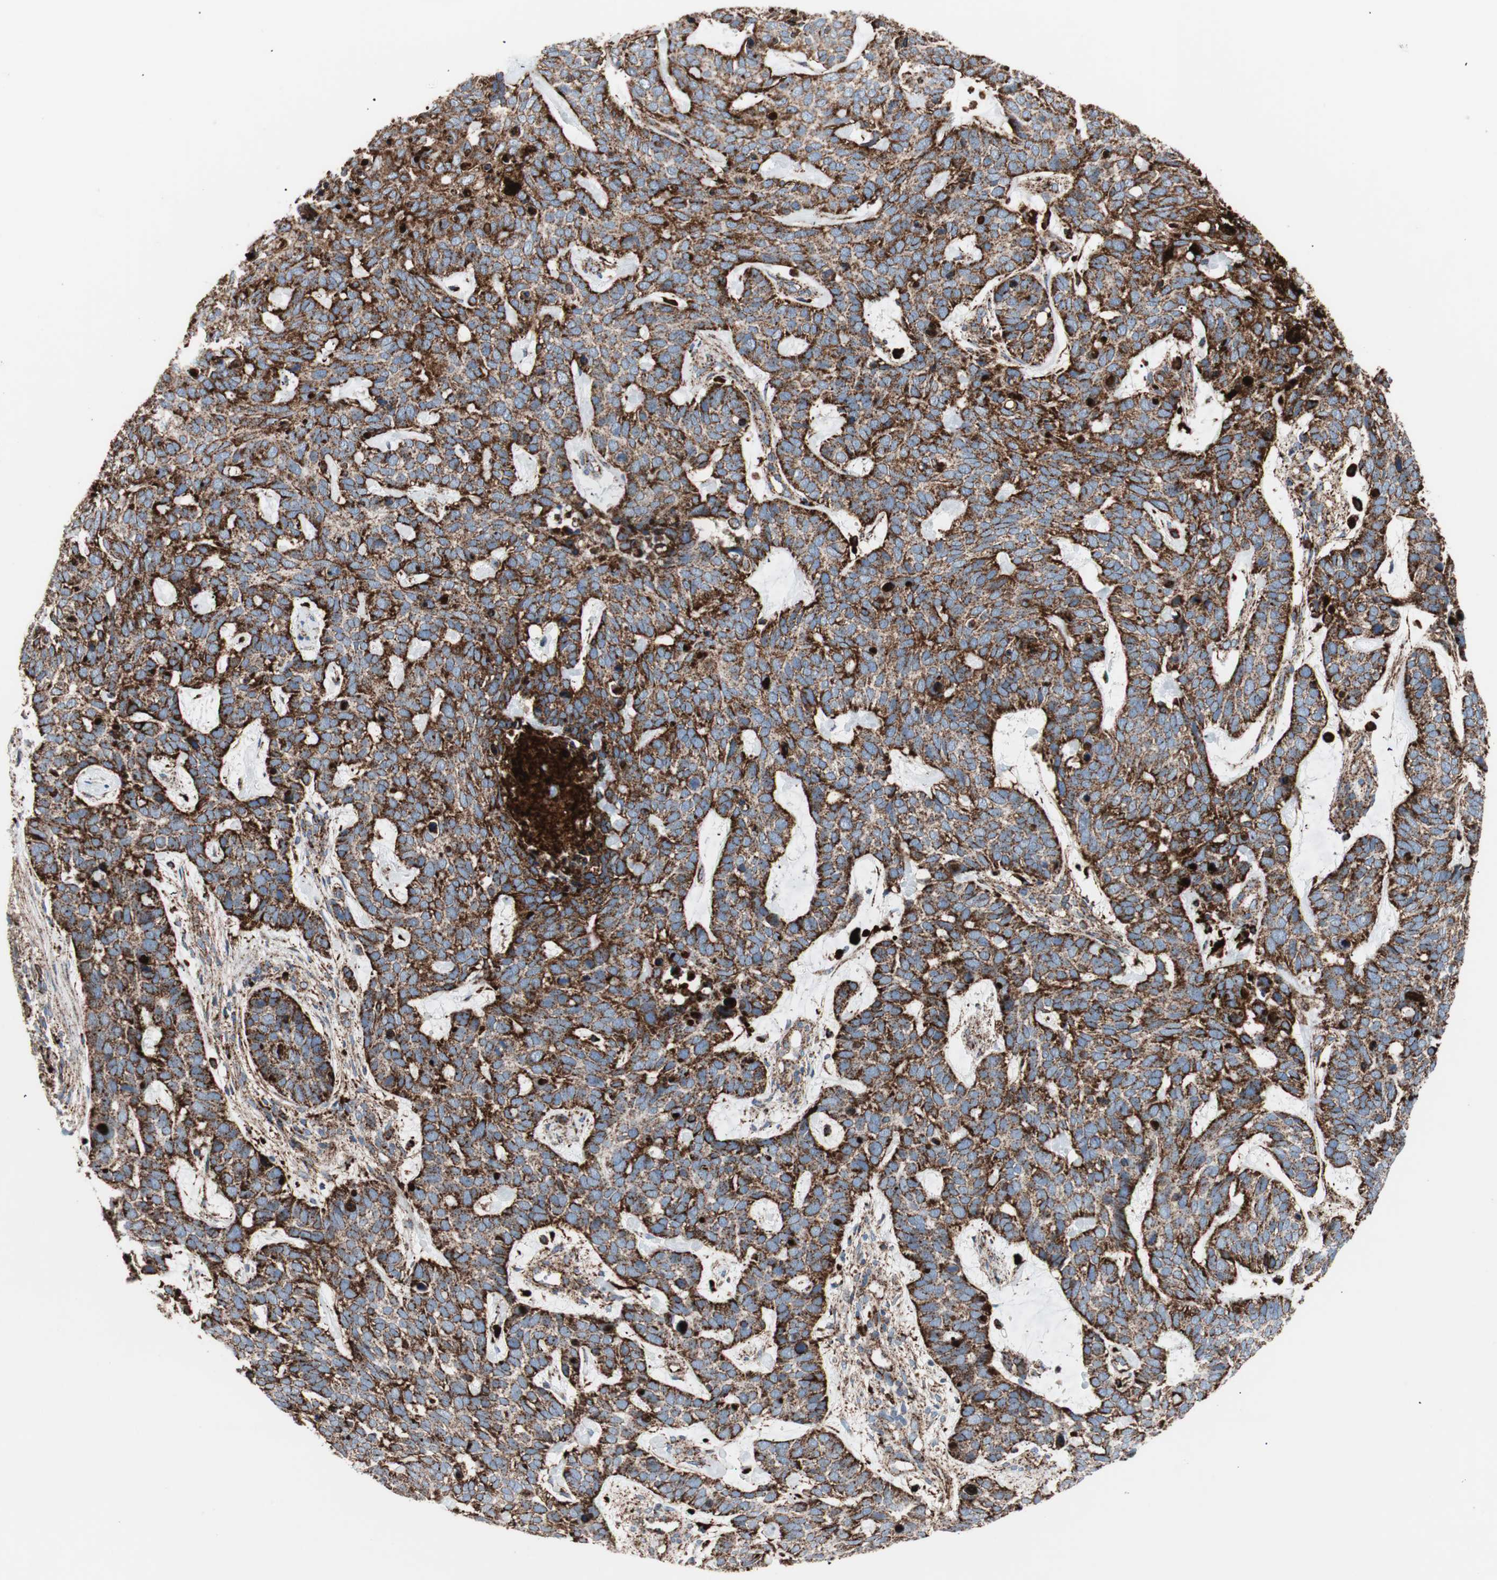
{"staining": {"intensity": "strong", "quantity": ">75%", "location": "cytoplasmic/membranous"}, "tissue": "skin cancer", "cell_type": "Tumor cells", "image_type": "cancer", "snomed": [{"axis": "morphology", "description": "Basal cell carcinoma"}, {"axis": "topography", "description": "Skin"}], "caption": "Skin cancer stained with a protein marker shows strong staining in tumor cells.", "gene": "LAMP1", "patient": {"sex": "male", "age": 87}}